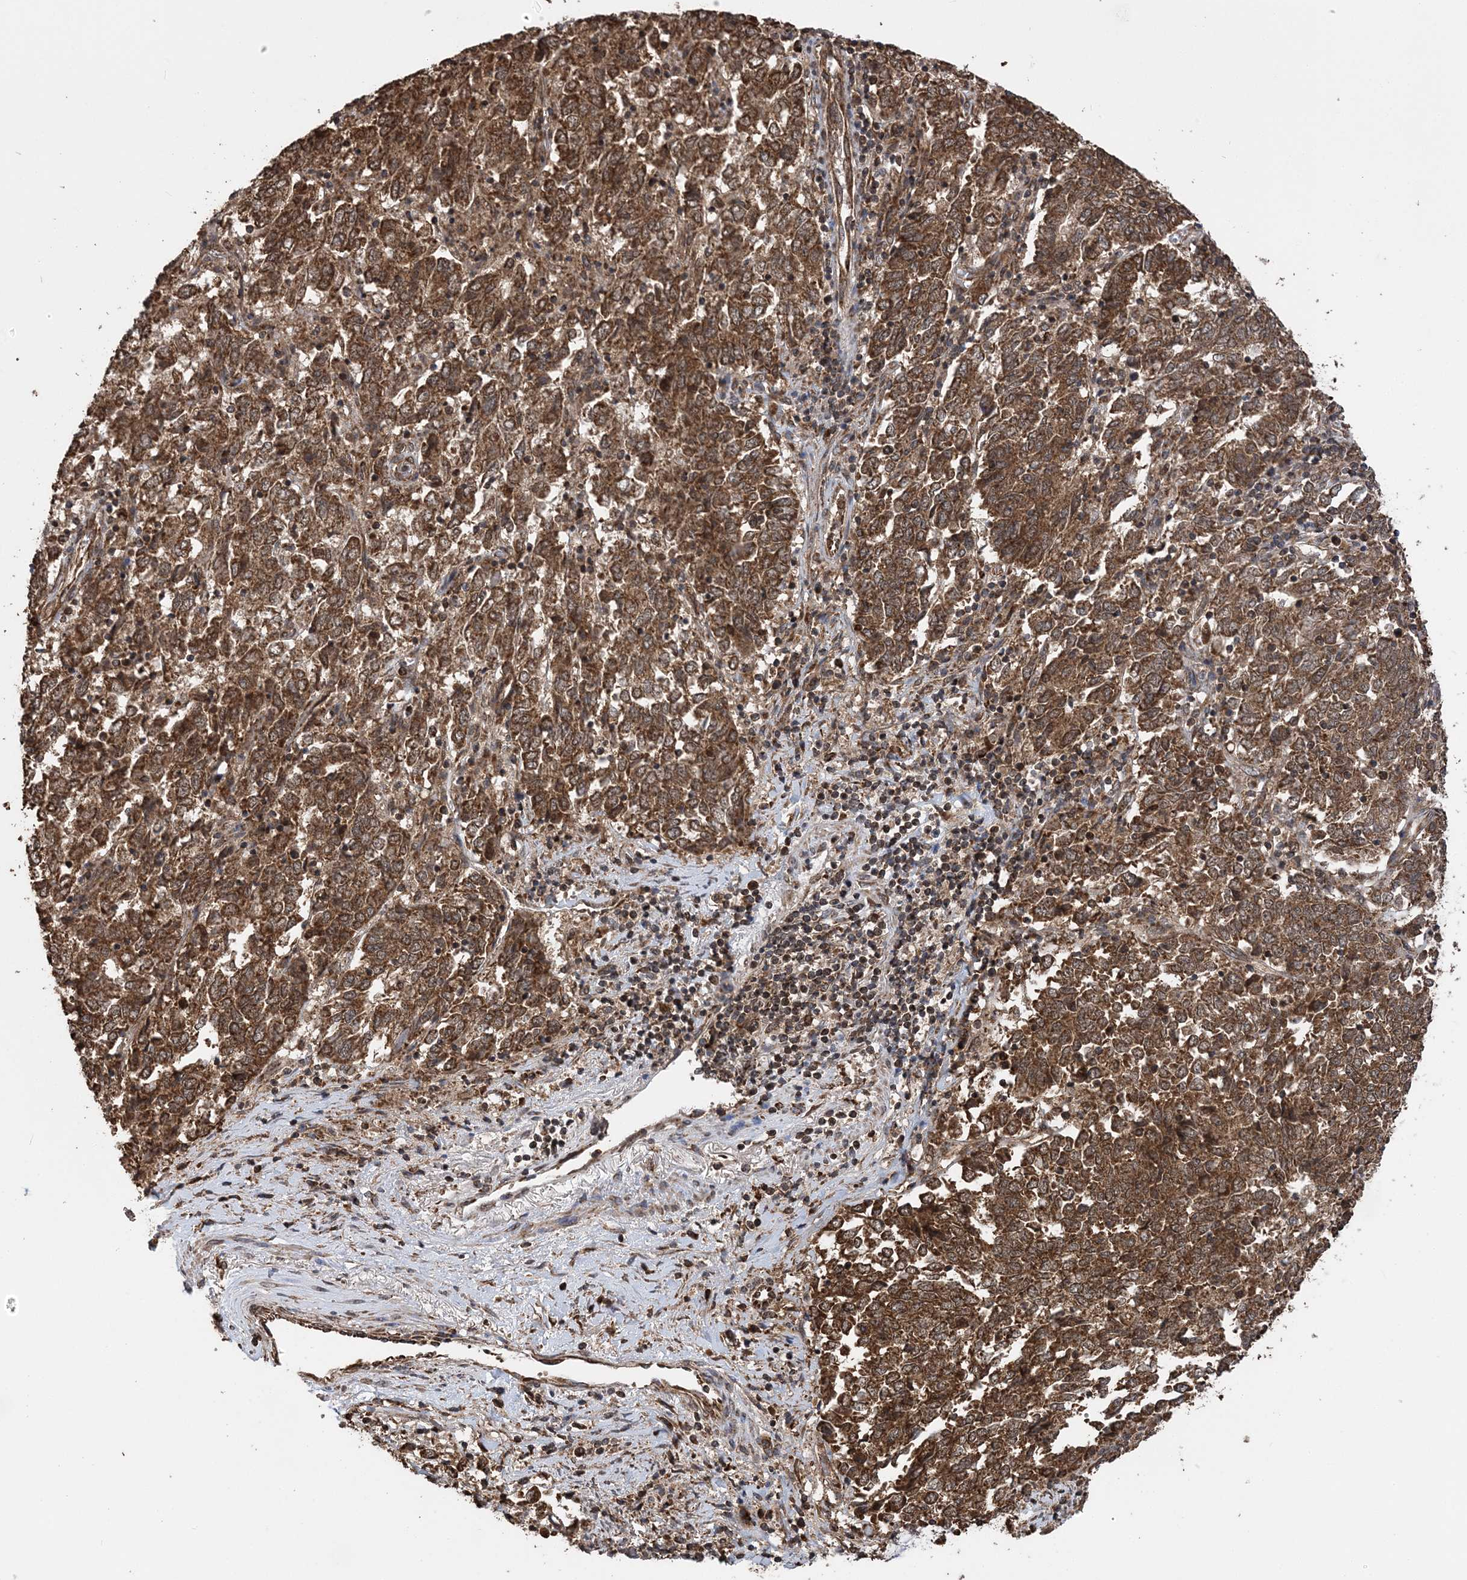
{"staining": {"intensity": "strong", "quantity": ">75%", "location": "cytoplasmic/membranous"}, "tissue": "endometrial cancer", "cell_type": "Tumor cells", "image_type": "cancer", "snomed": [{"axis": "morphology", "description": "Adenocarcinoma, NOS"}, {"axis": "topography", "description": "Endometrium"}], "caption": "Endometrial cancer (adenocarcinoma) stained with immunohistochemistry (IHC) shows strong cytoplasmic/membranous staining in approximately >75% of tumor cells. The staining was performed using DAB (3,3'-diaminobenzidine) to visualize the protein expression in brown, while the nuclei were stained in blue with hematoxylin (Magnification: 20x).", "gene": "PCBP1", "patient": {"sex": "female", "age": 80}}